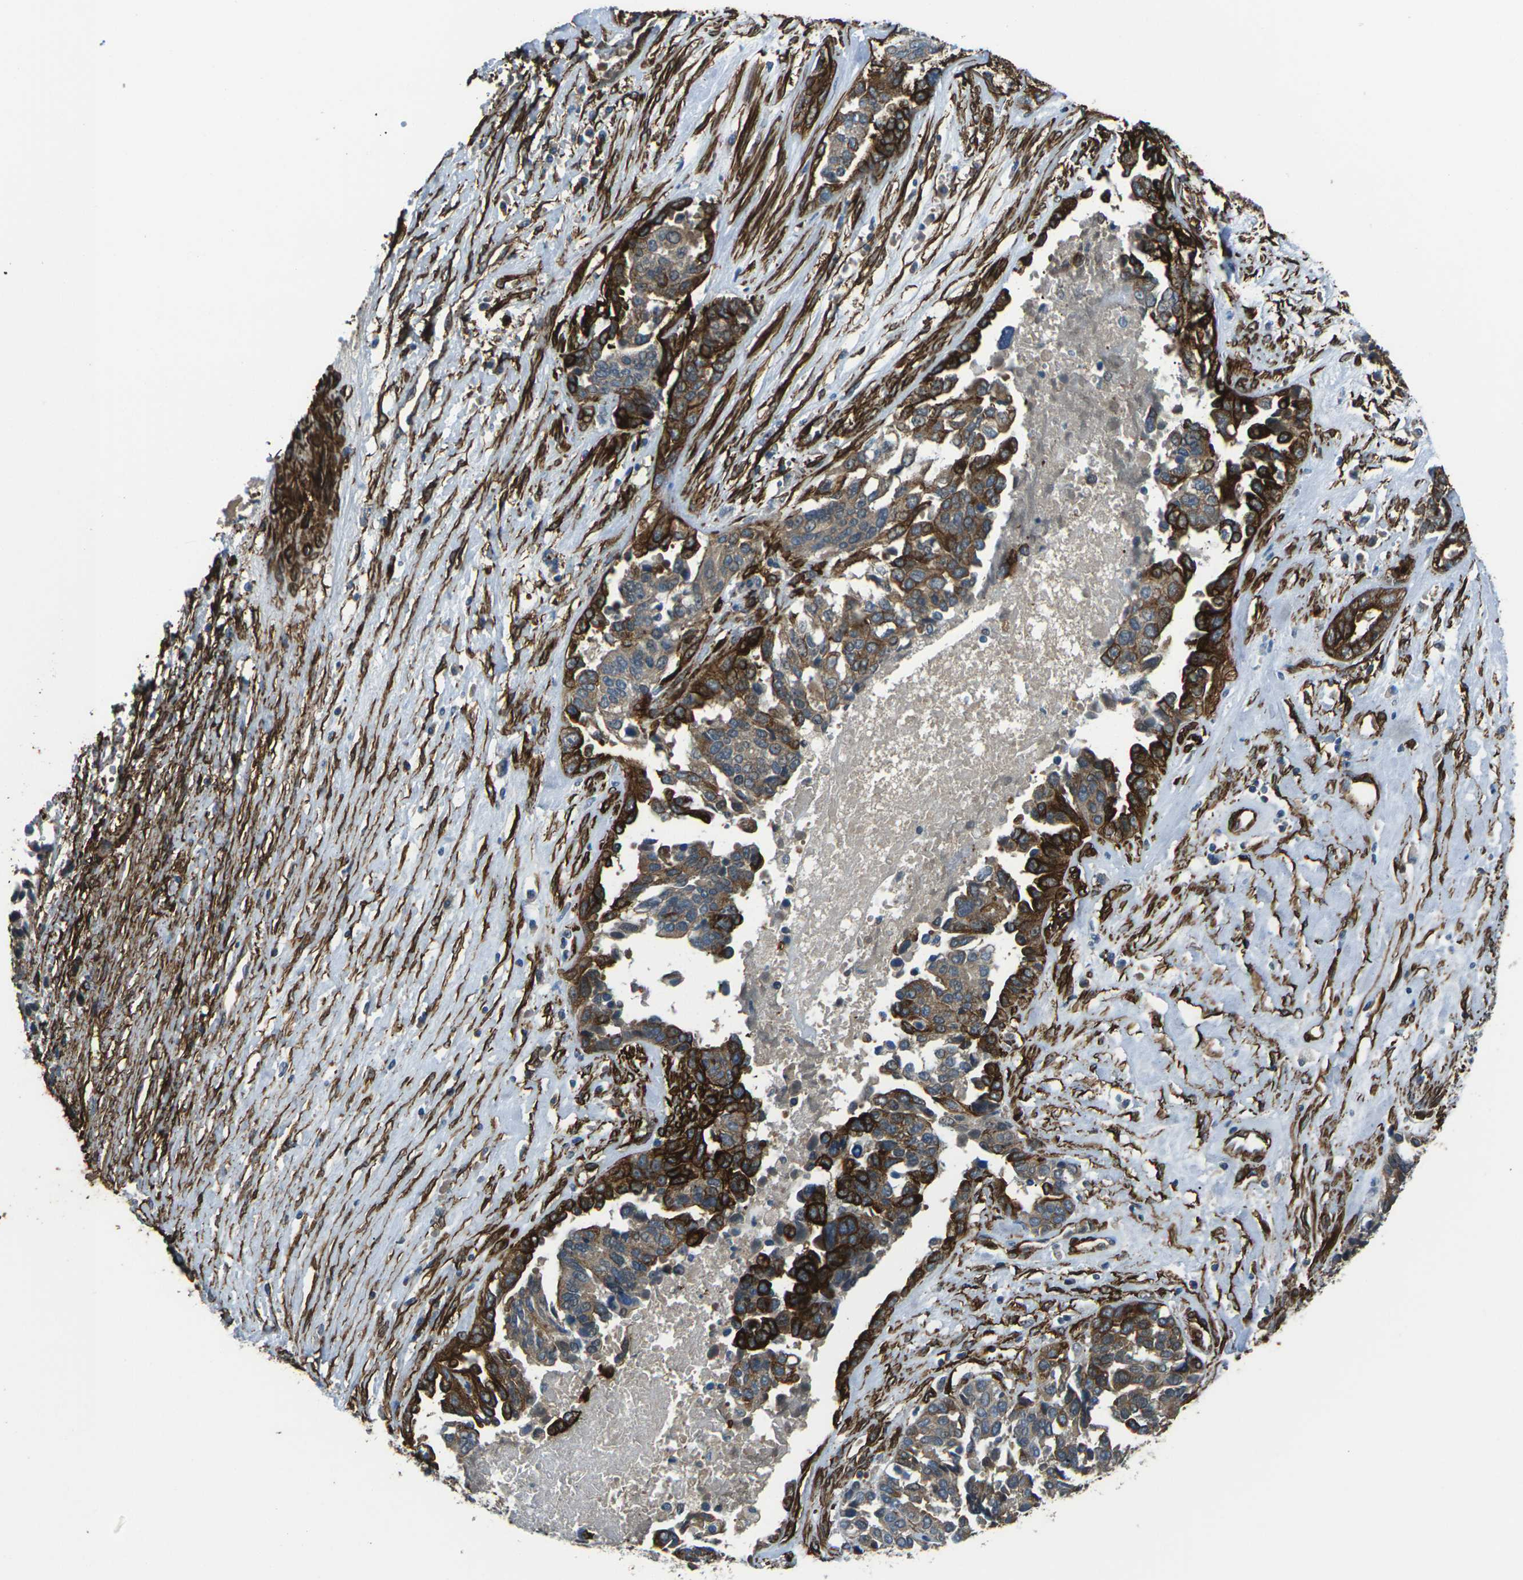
{"staining": {"intensity": "strong", "quantity": ">75%", "location": "cytoplasmic/membranous"}, "tissue": "ovarian cancer", "cell_type": "Tumor cells", "image_type": "cancer", "snomed": [{"axis": "morphology", "description": "Cystadenocarcinoma, serous, NOS"}, {"axis": "topography", "description": "Ovary"}], "caption": "The photomicrograph reveals immunohistochemical staining of serous cystadenocarcinoma (ovarian). There is strong cytoplasmic/membranous expression is identified in approximately >75% of tumor cells. (IHC, brightfield microscopy, high magnification).", "gene": "GRAMD1C", "patient": {"sex": "female", "age": 44}}